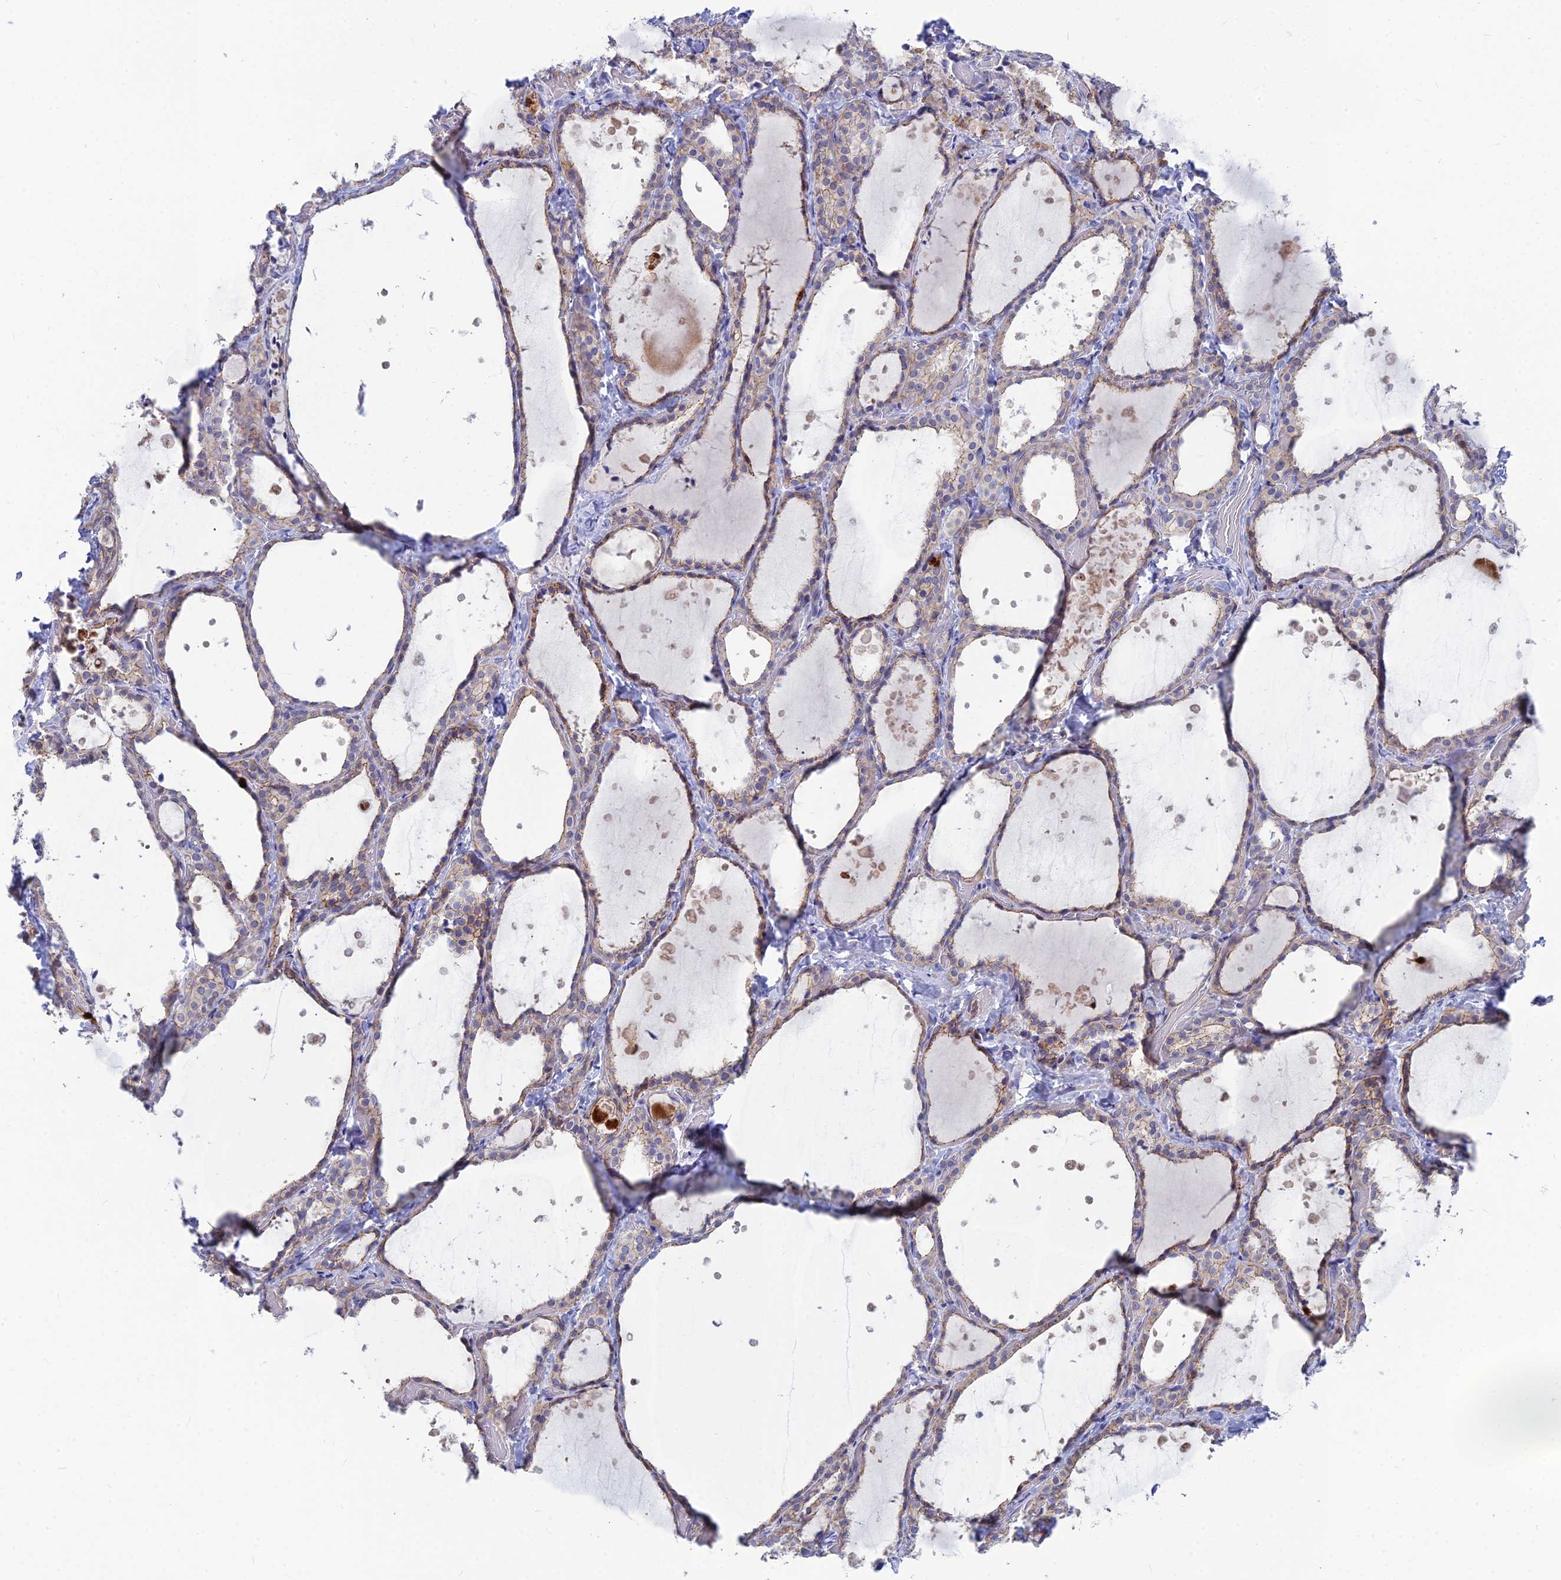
{"staining": {"intensity": "weak", "quantity": "25%-75%", "location": "cytoplasmic/membranous"}, "tissue": "thyroid gland", "cell_type": "Glandular cells", "image_type": "normal", "snomed": [{"axis": "morphology", "description": "Normal tissue, NOS"}, {"axis": "topography", "description": "Thyroid gland"}], "caption": "IHC micrograph of benign human thyroid gland stained for a protein (brown), which exhibits low levels of weak cytoplasmic/membranous staining in about 25%-75% of glandular cells.", "gene": "ENSG00000285920", "patient": {"sex": "female", "age": 44}}